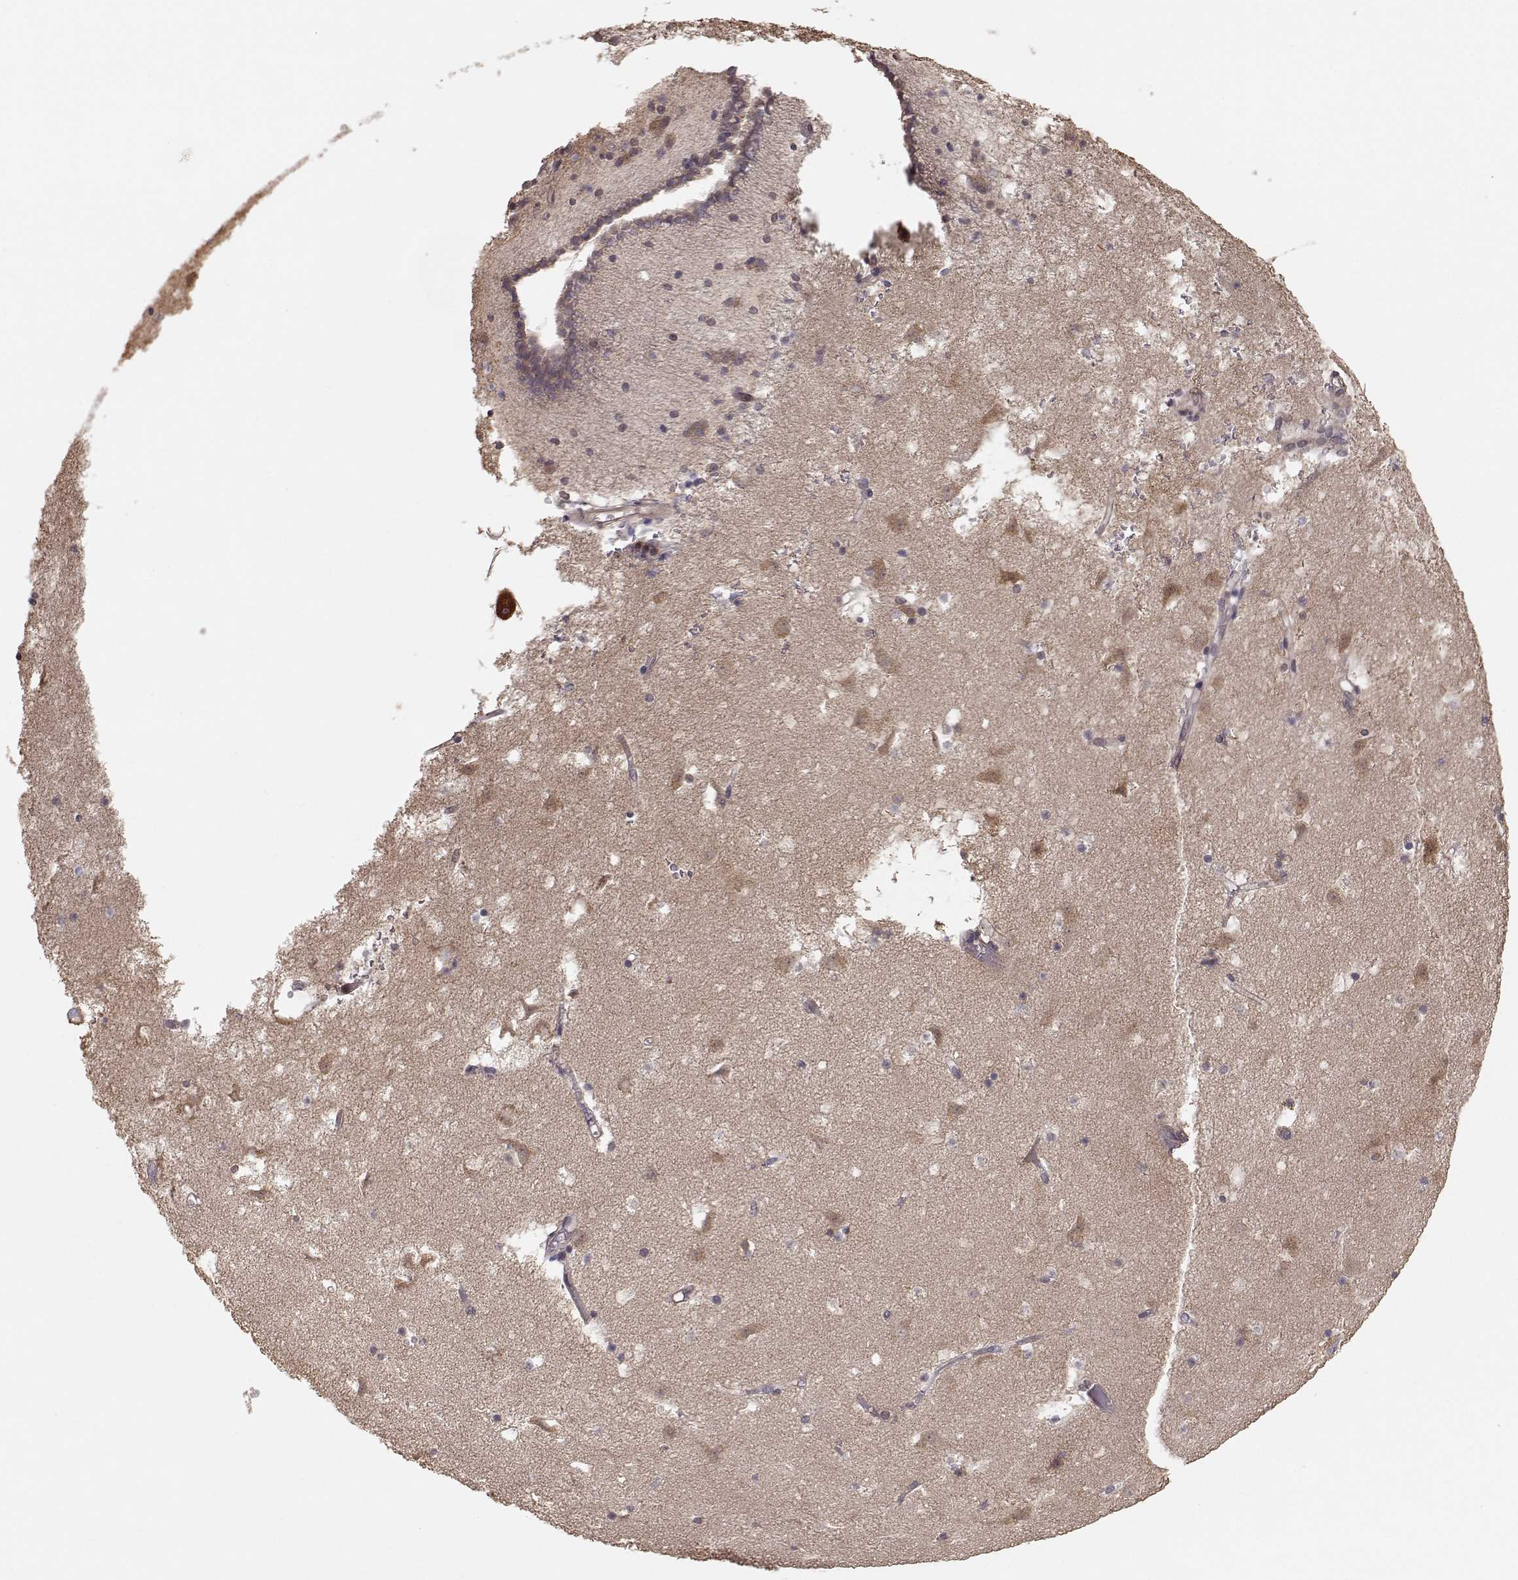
{"staining": {"intensity": "weak", "quantity": "<25%", "location": "cytoplasmic/membranous"}, "tissue": "caudate", "cell_type": "Glial cells", "image_type": "normal", "snomed": [{"axis": "morphology", "description": "Normal tissue, NOS"}, {"axis": "topography", "description": "Lateral ventricle wall"}], "caption": "DAB (3,3'-diaminobenzidine) immunohistochemical staining of benign human caudate shows no significant staining in glial cells. (Stains: DAB (3,3'-diaminobenzidine) immunohistochemistry (IHC) with hematoxylin counter stain, Microscopy: brightfield microscopy at high magnification).", "gene": "PLEKHG3", "patient": {"sex": "female", "age": 42}}